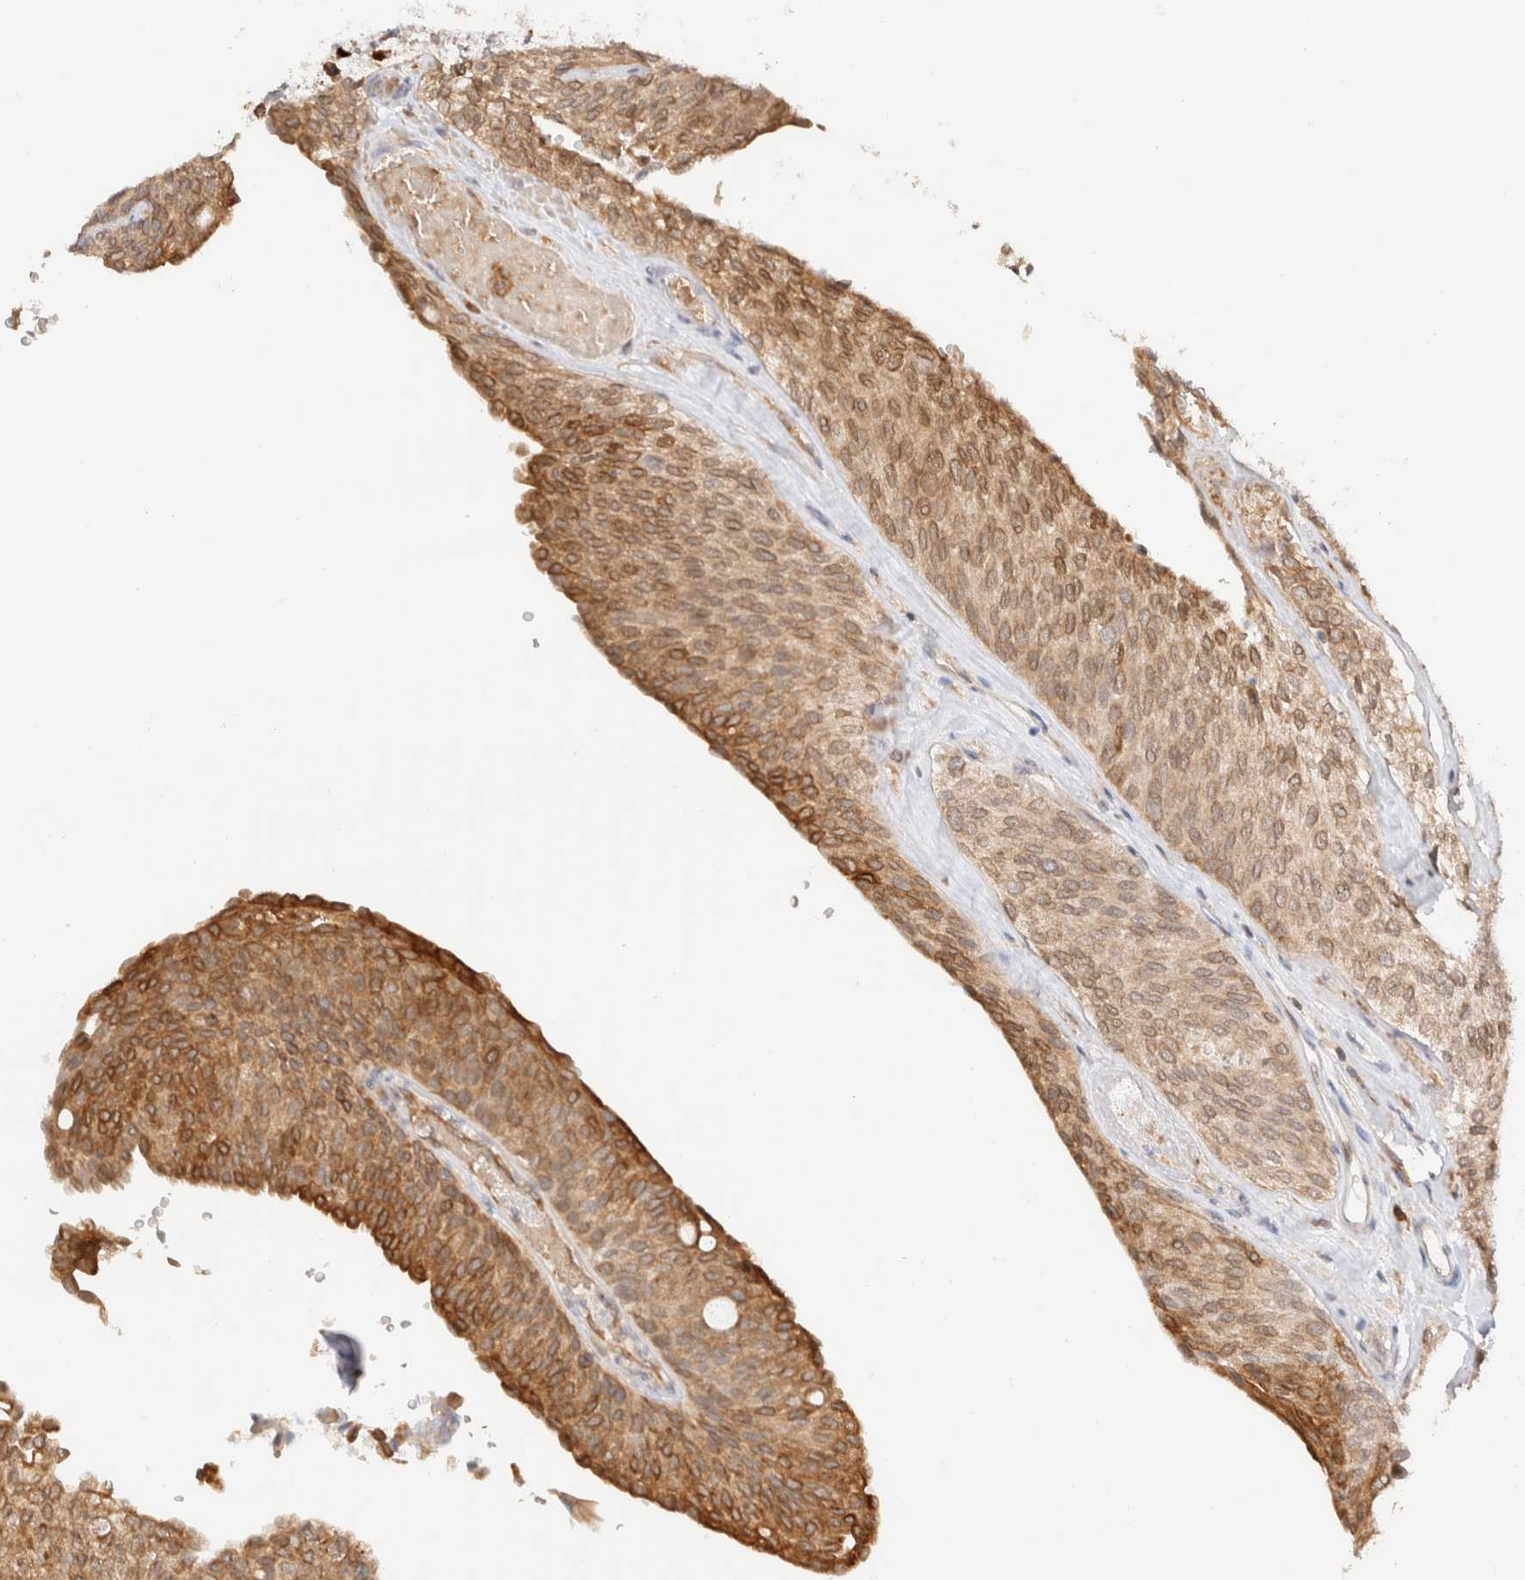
{"staining": {"intensity": "moderate", "quantity": "25%-75%", "location": "cytoplasmic/membranous,nuclear"}, "tissue": "urothelial cancer", "cell_type": "Tumor cells", "image_type": "cancer", "snomed": [{"axis": "morphology", "description": "Urothelial carcinoma, Low grade"}, {"axis": "topography", "description": "Urinary bladder"}], "caption": "Urothelial carcinoma (low-grade) stained with a brown dye displays moderate cytoplasmic/membranous and nuclear positive positivity in approximately 25%-75% of tumor cells.", "gene": "SYVN1", "patient": {"sex": "female", "age": 79}}